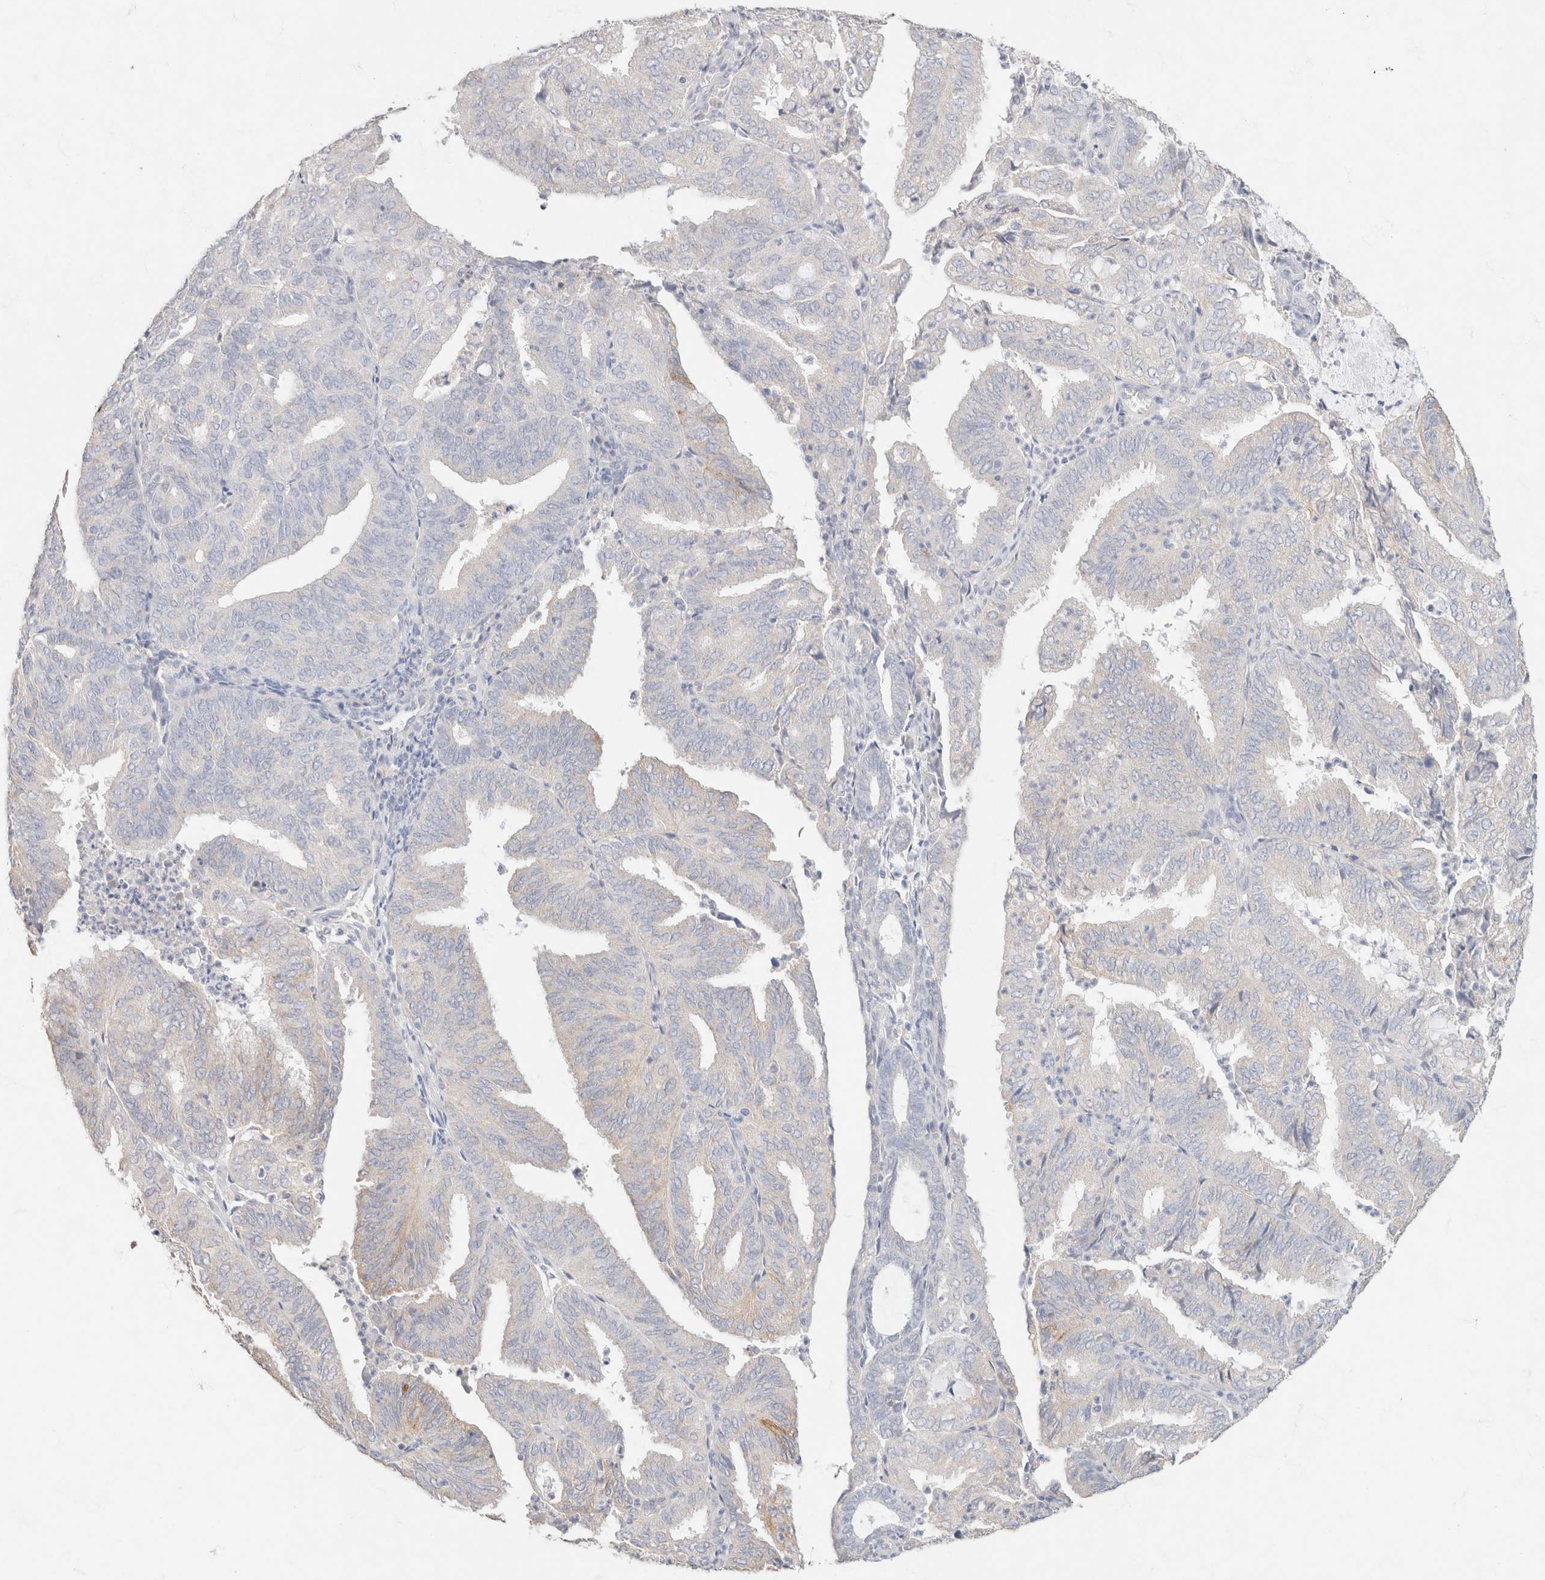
{"staining": {"intensity": "weak", "quantity": "<25%", "location": "cytoplasmic/membranous"}, "tissue": "endometrial cancer", "cell_type": "Tumor cells", "image_type": "cancer", "snomed": [{"axis": "morphology", "description": "Adenocarcinoma, NOS"}, {"axis": "topography", "description": "Uterus"}], "caption": "Tumor cells are negative for protein expression in human adenocarcinoma (endometrial). (Stains: DAB immunohistochemistry with hematoxylin counter stain, Microscopy: brightfield microscopy at high magnification).", "gene": "CA12", "patient": {"sex": "female", "age": 60}}